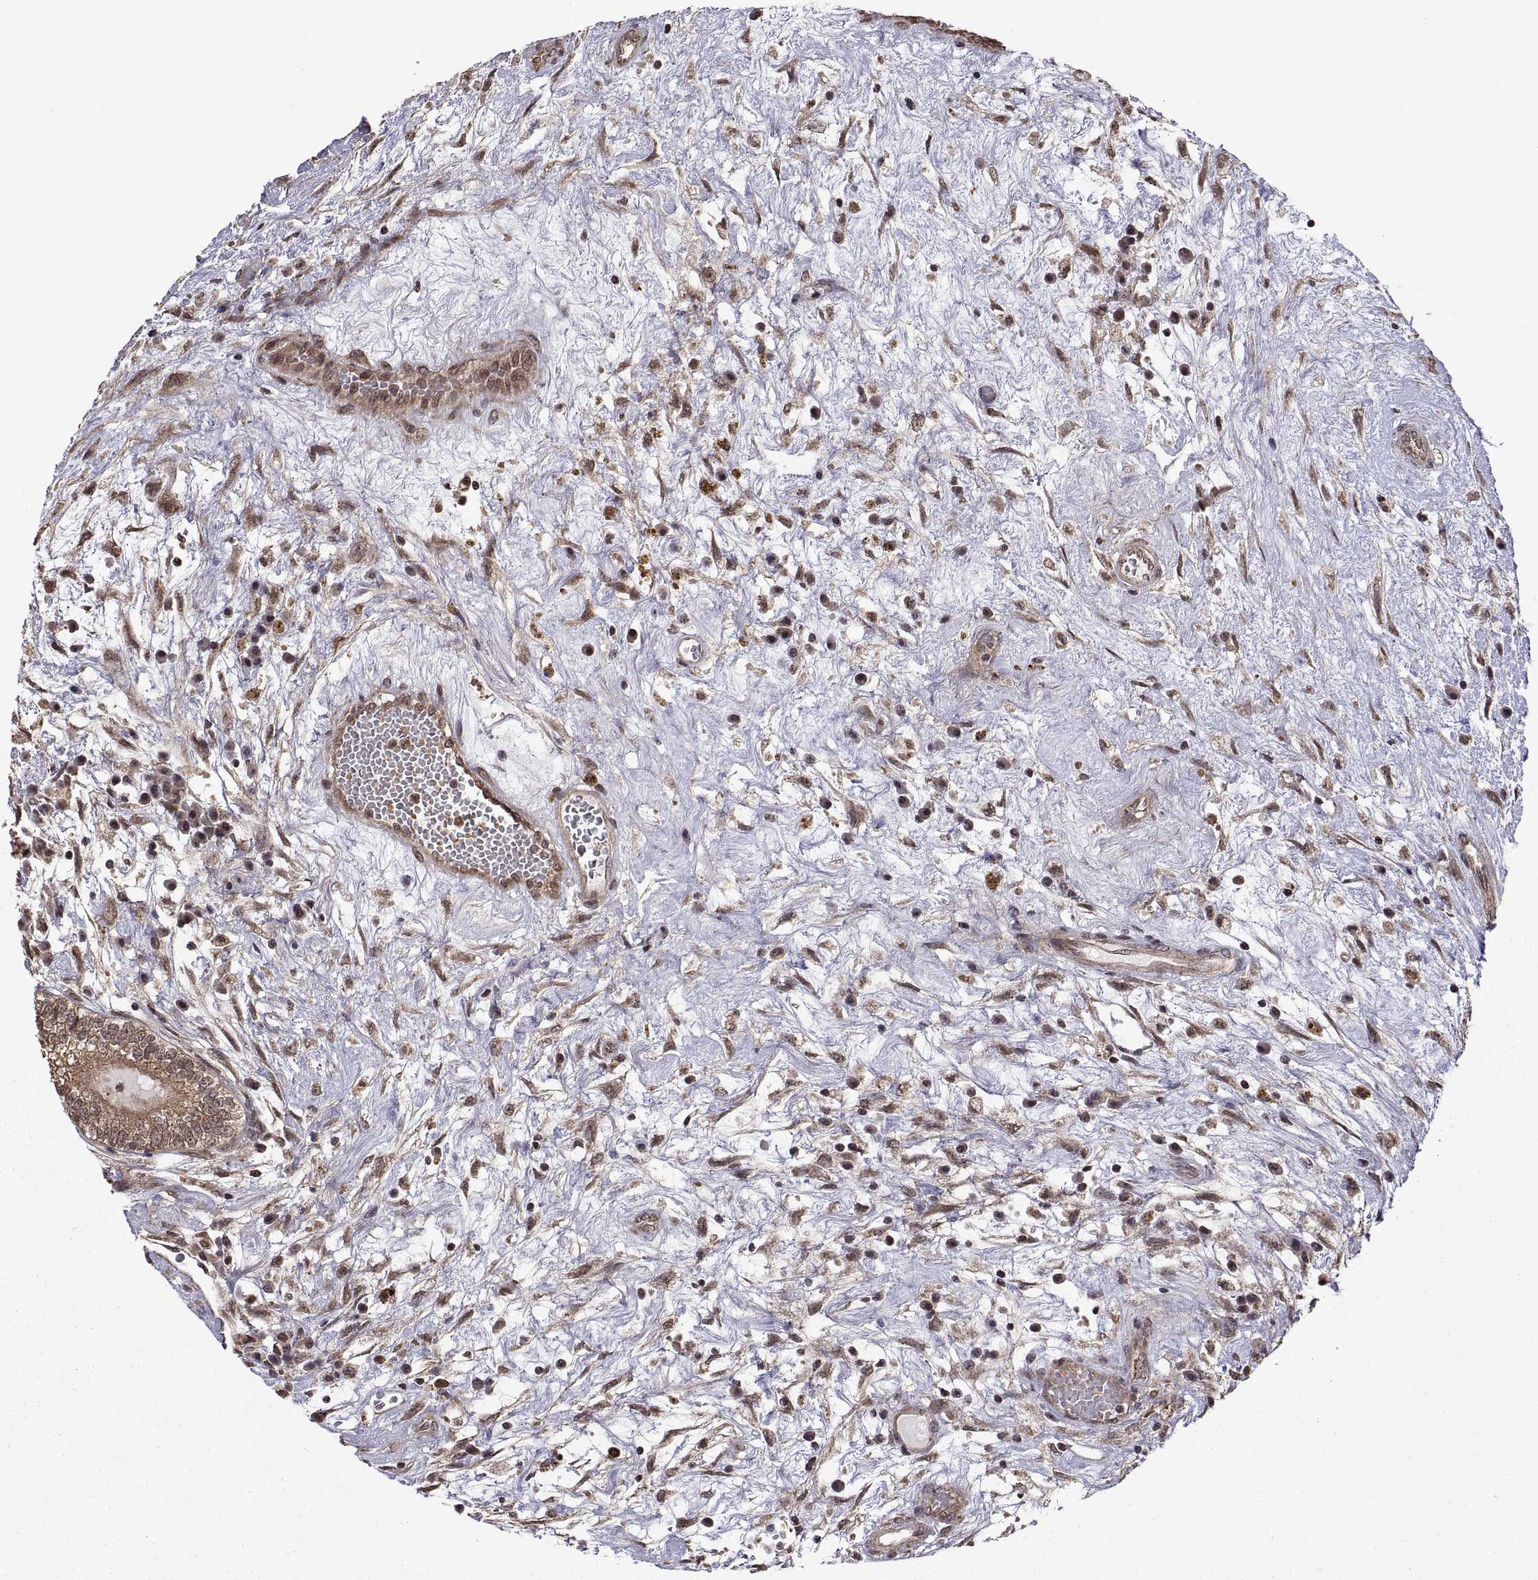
{"staining": {"intensity": "moderate", "quantity": ">75%", "location": "cytoplasmic/membranous,nuclear"}, "tissue": "testis cancer", "cell_type": "Tumor cells", "image_type": "cancer", "snomed": [{"axis": "morphology", "description": "Normal tissue, NOS"}, {"axis": "morphology", "description": "Carcinoma, Embryonal, NOS"}, {"axis": "topography", "description": "Testis"}], "caption": "IHC image of testis cancer stained for a protein (brown), which reveals medium levels of moderate cytoplasmic/membranous and nuclear positivity in about >75% of tumor cells.", "gene": "ZNRF2", "patient": {"sex": "male", "age": 32}}